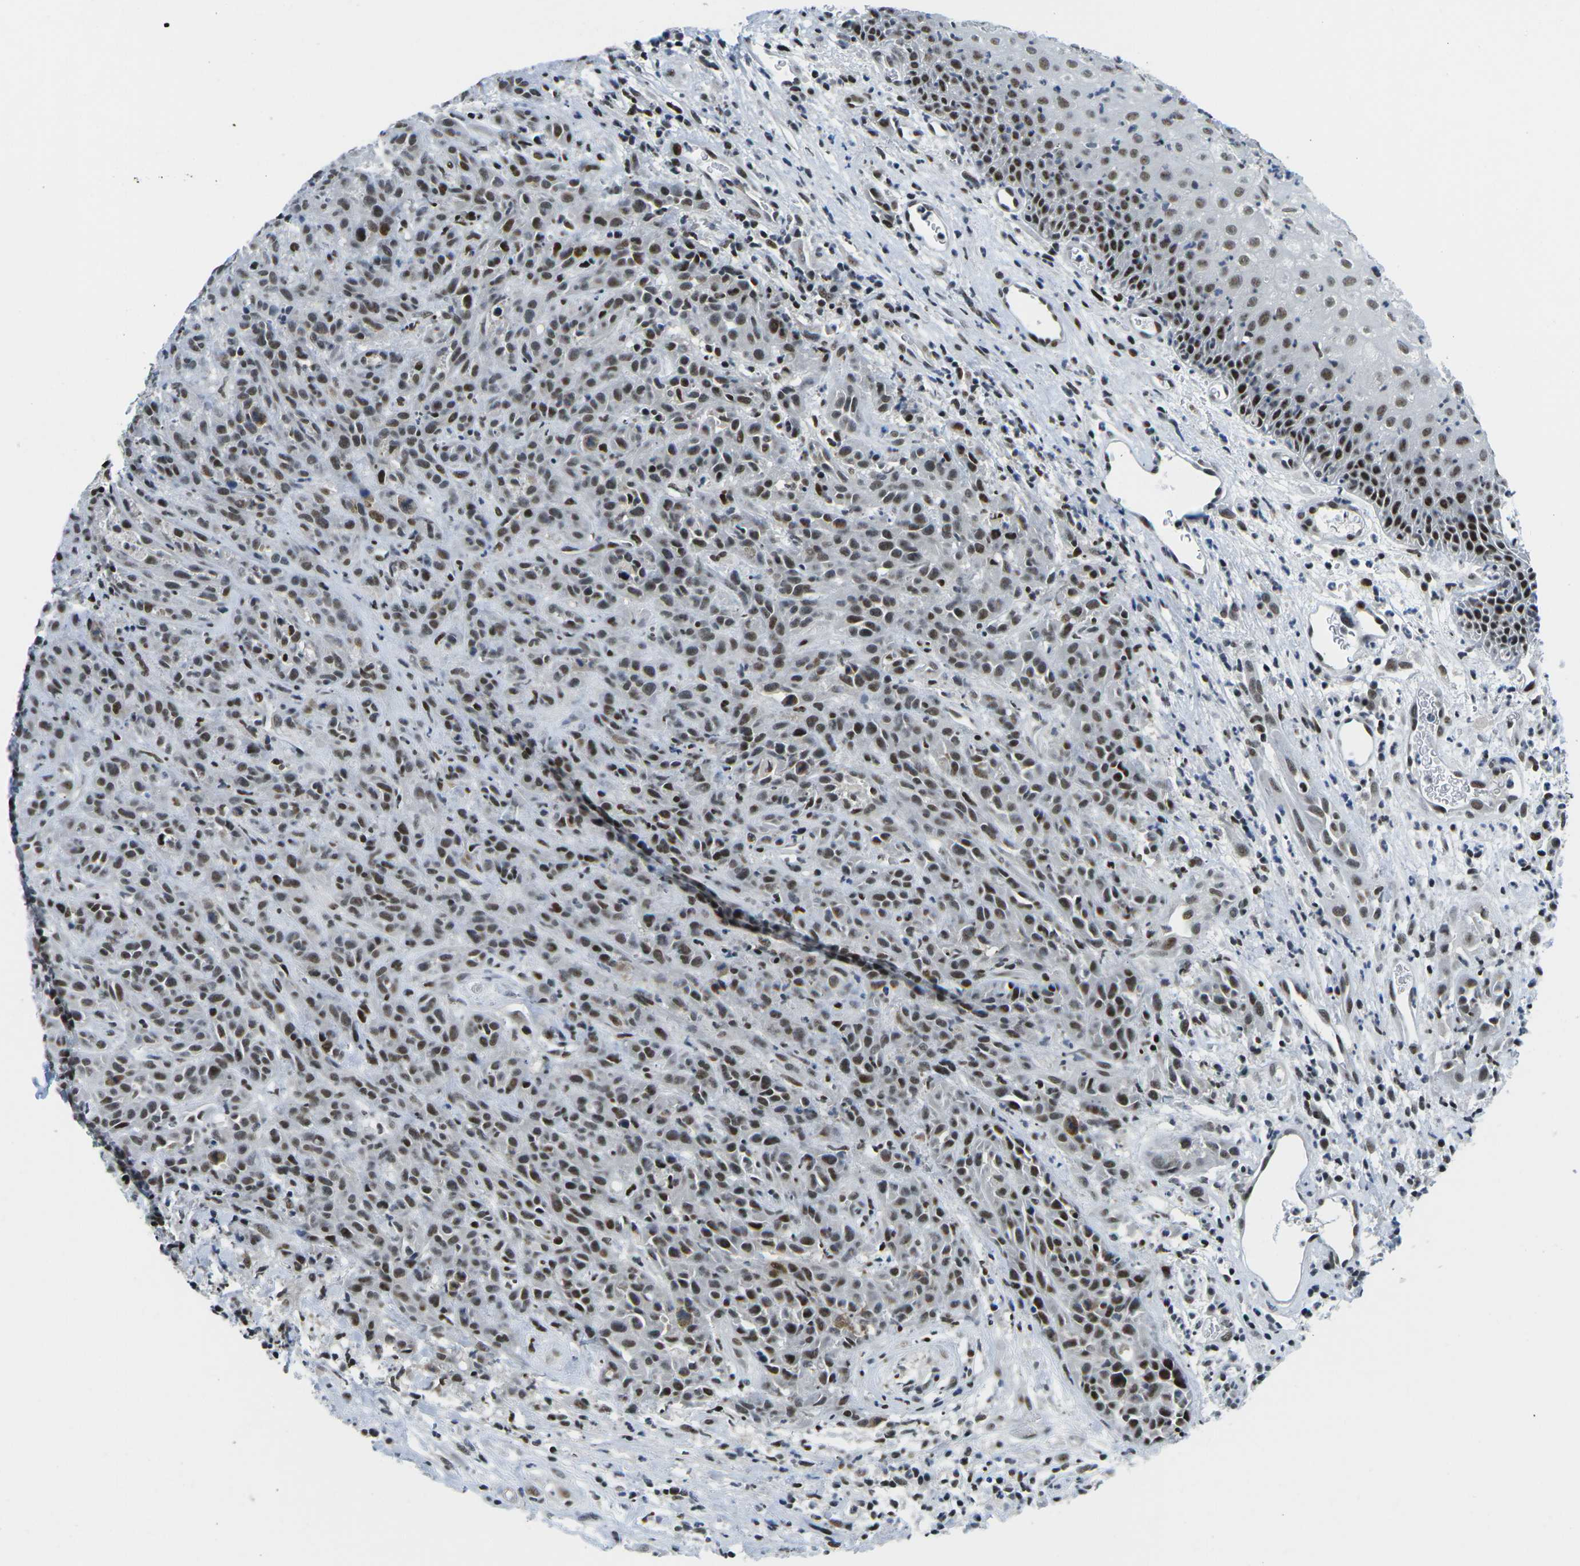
{"staining": {"intensity": "moderate", "quantity": ">75%", "location": "cytoplasmic/membranous,nuclear"}, "tissue": "head and neck cancer", "cell_type": "Tumor cells", "image_type": "cancer", "snomed": [{"axis": "morphology", "description": "Normal tissue, NOS"}, {"axis": "morphology", "description": "Squamous cell carcinoma, NOS"}, {"axis": "topography", "description": "Cartilage tissue"}, {"axis": "topography", "description": "Head-Neck"}], "caption": "Immunohistochemical staining of head and neck cancer (squamous cell carcinoma) displays medium levels of moderate cytoplasmic/membranous and nuclear protein staining in about >75% of tumor cells.", "gene": "PRPF8", "patient": {"sex": "male", "age": 62}}